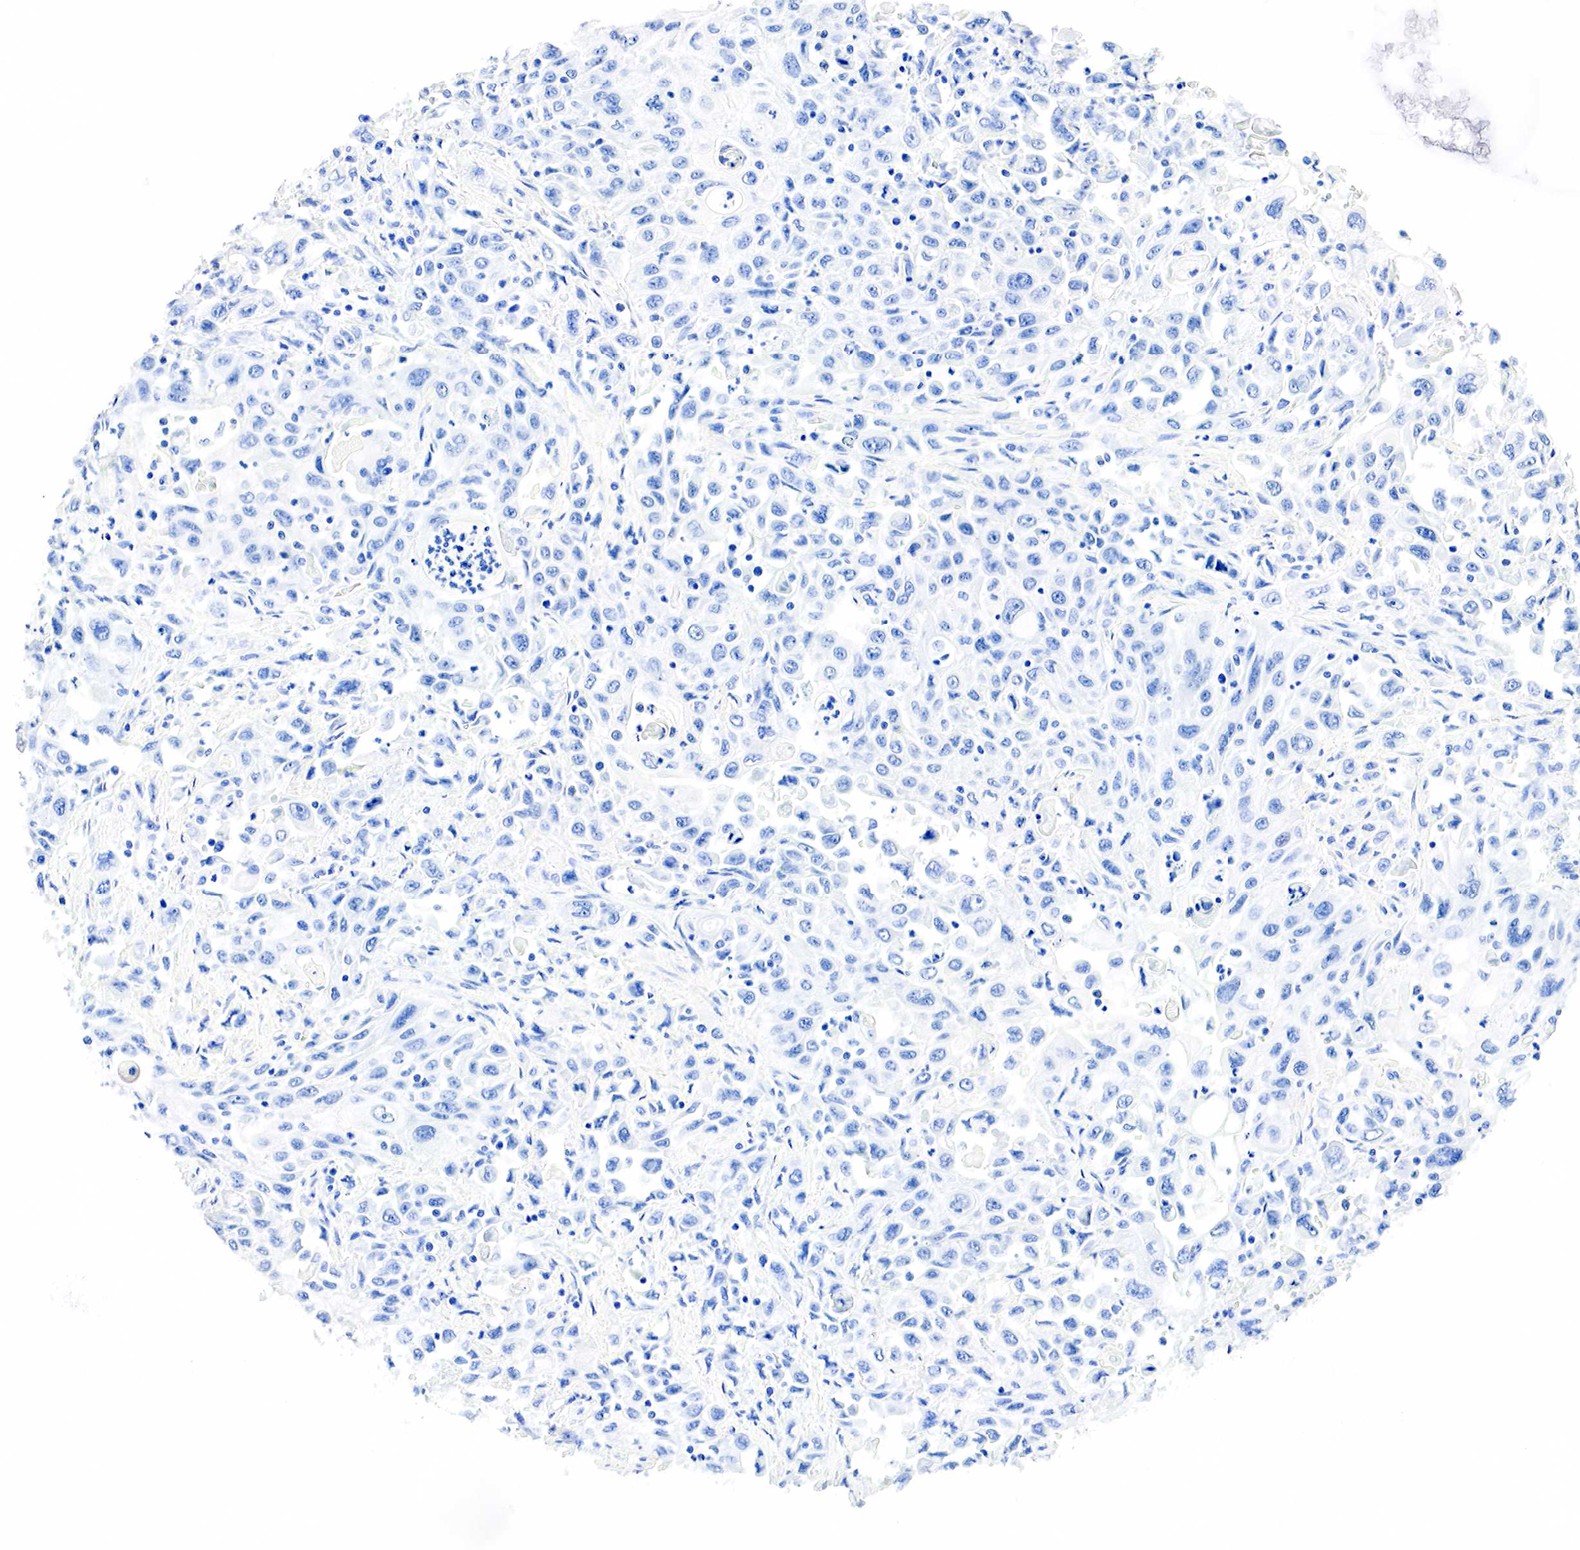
{"staining": {"intensity": "negative", "quantity": "none", "location": "none"}, "tissue": "pancreatic cancer", "cell_type": "Tumor cells", "image_type": "cancer", "snomed": [{"axis": "morphology", "description": "Adenocarcinoma, NOS"}, {"axis": "topography", "description": "Pancreas"}], "caption": "Adenocarcinoma (pancreatic) was stained to show a protein in brown. There is no significant expression in tumor cells. (DAB (3,3'-diaminobenzidine) IHC, high magnification).", "gene": "PTH", "patient": {"sex": "male", "age": 70}}